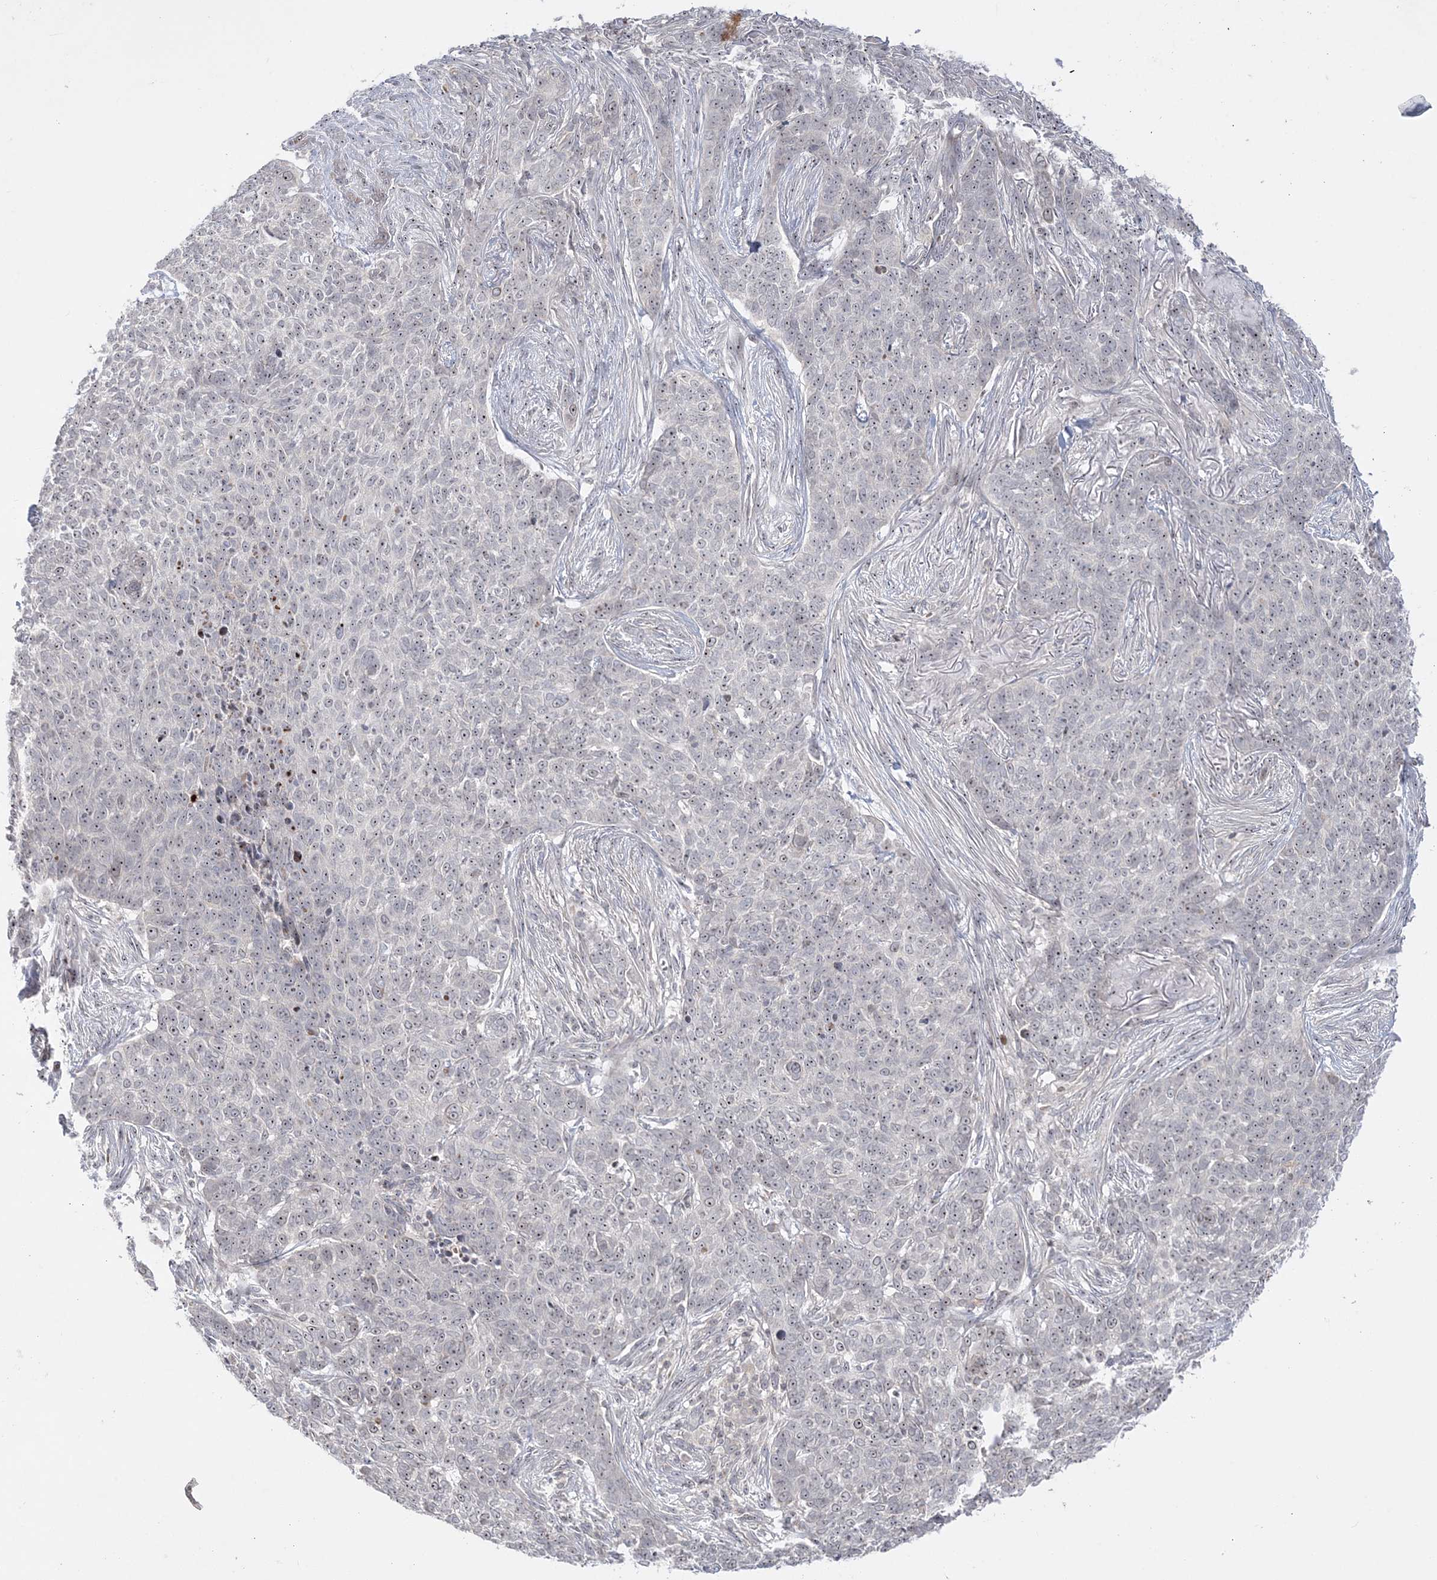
{"staining": {"intensity": "weak", "quantity": "<25%", "location": "nuclear"}, "tissue": "skin cancer", "cell_type": "Tumor cells", "image_type": "cancer", "snomed": [{"axis": "morphology", "description": "Basal cell carcinoma"}, {"axis": "topography", "description": "Skin"}], "caption": "An immunohistochemistry photomicrograph of skin cancer is shown. There is no staining in tumor cells of skin cancer. Nuclei are stained in blue.", "gene": "SH3BP4", "patient": {"sex": "male", "age": 85}}